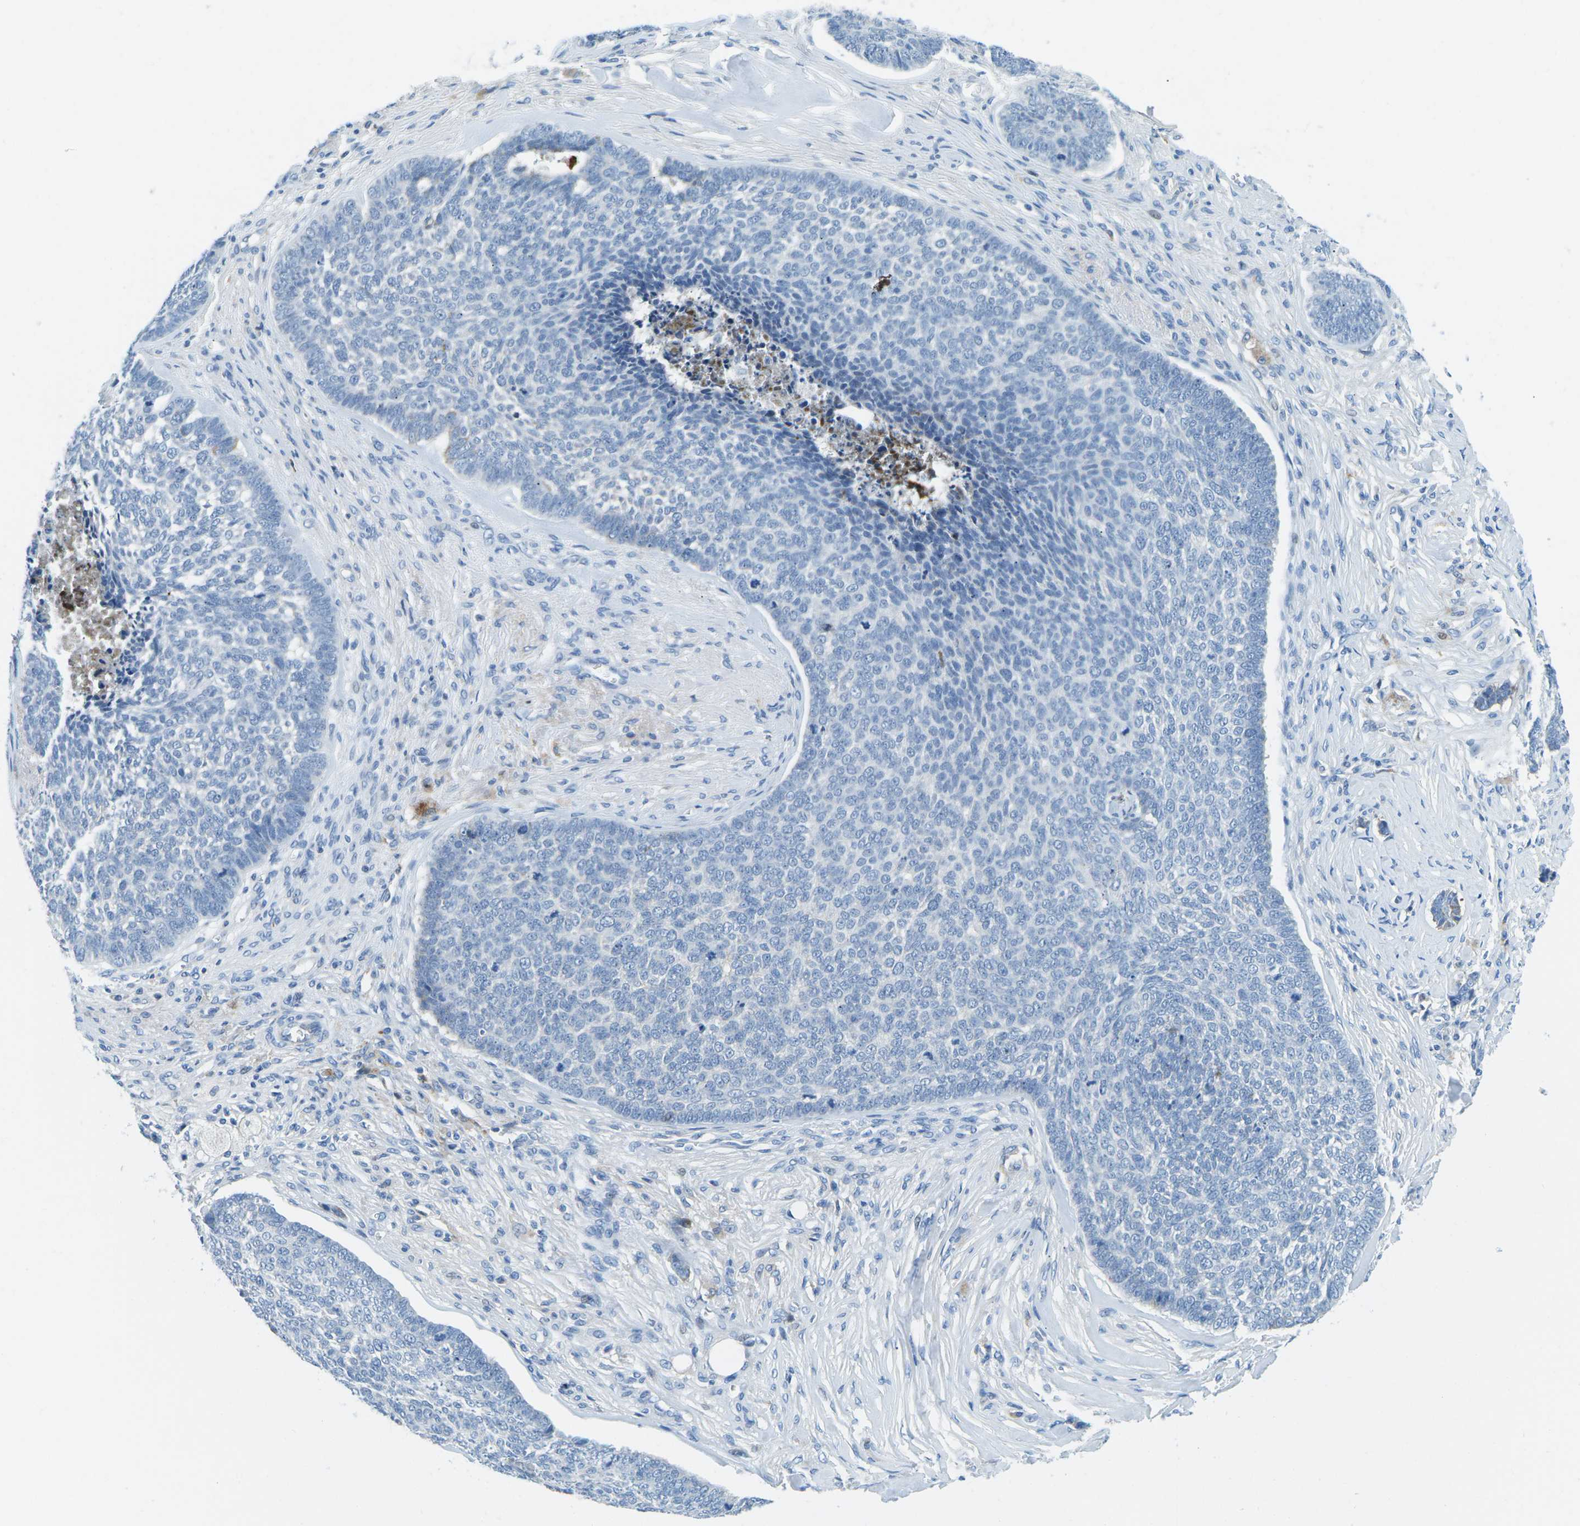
{"staining": {"intensity": "negative", "quantity": "none", "location": "none"}, "tissue": "skin cancer", "cell_type": "Tumor cells", "image_type": "cancer", "snomed": [{"axis": "morphology", "description": "Basal cell carcinoma"}, {"axis": "topography", "description": "Skin"}], "caption": "Tumor cells are negative for brown protein staining in skin cancer. (DAB immunohistochemistry (IHC), high magnification).", "gene": "CFB", "patient": {"sex": "male", "age": 84}}